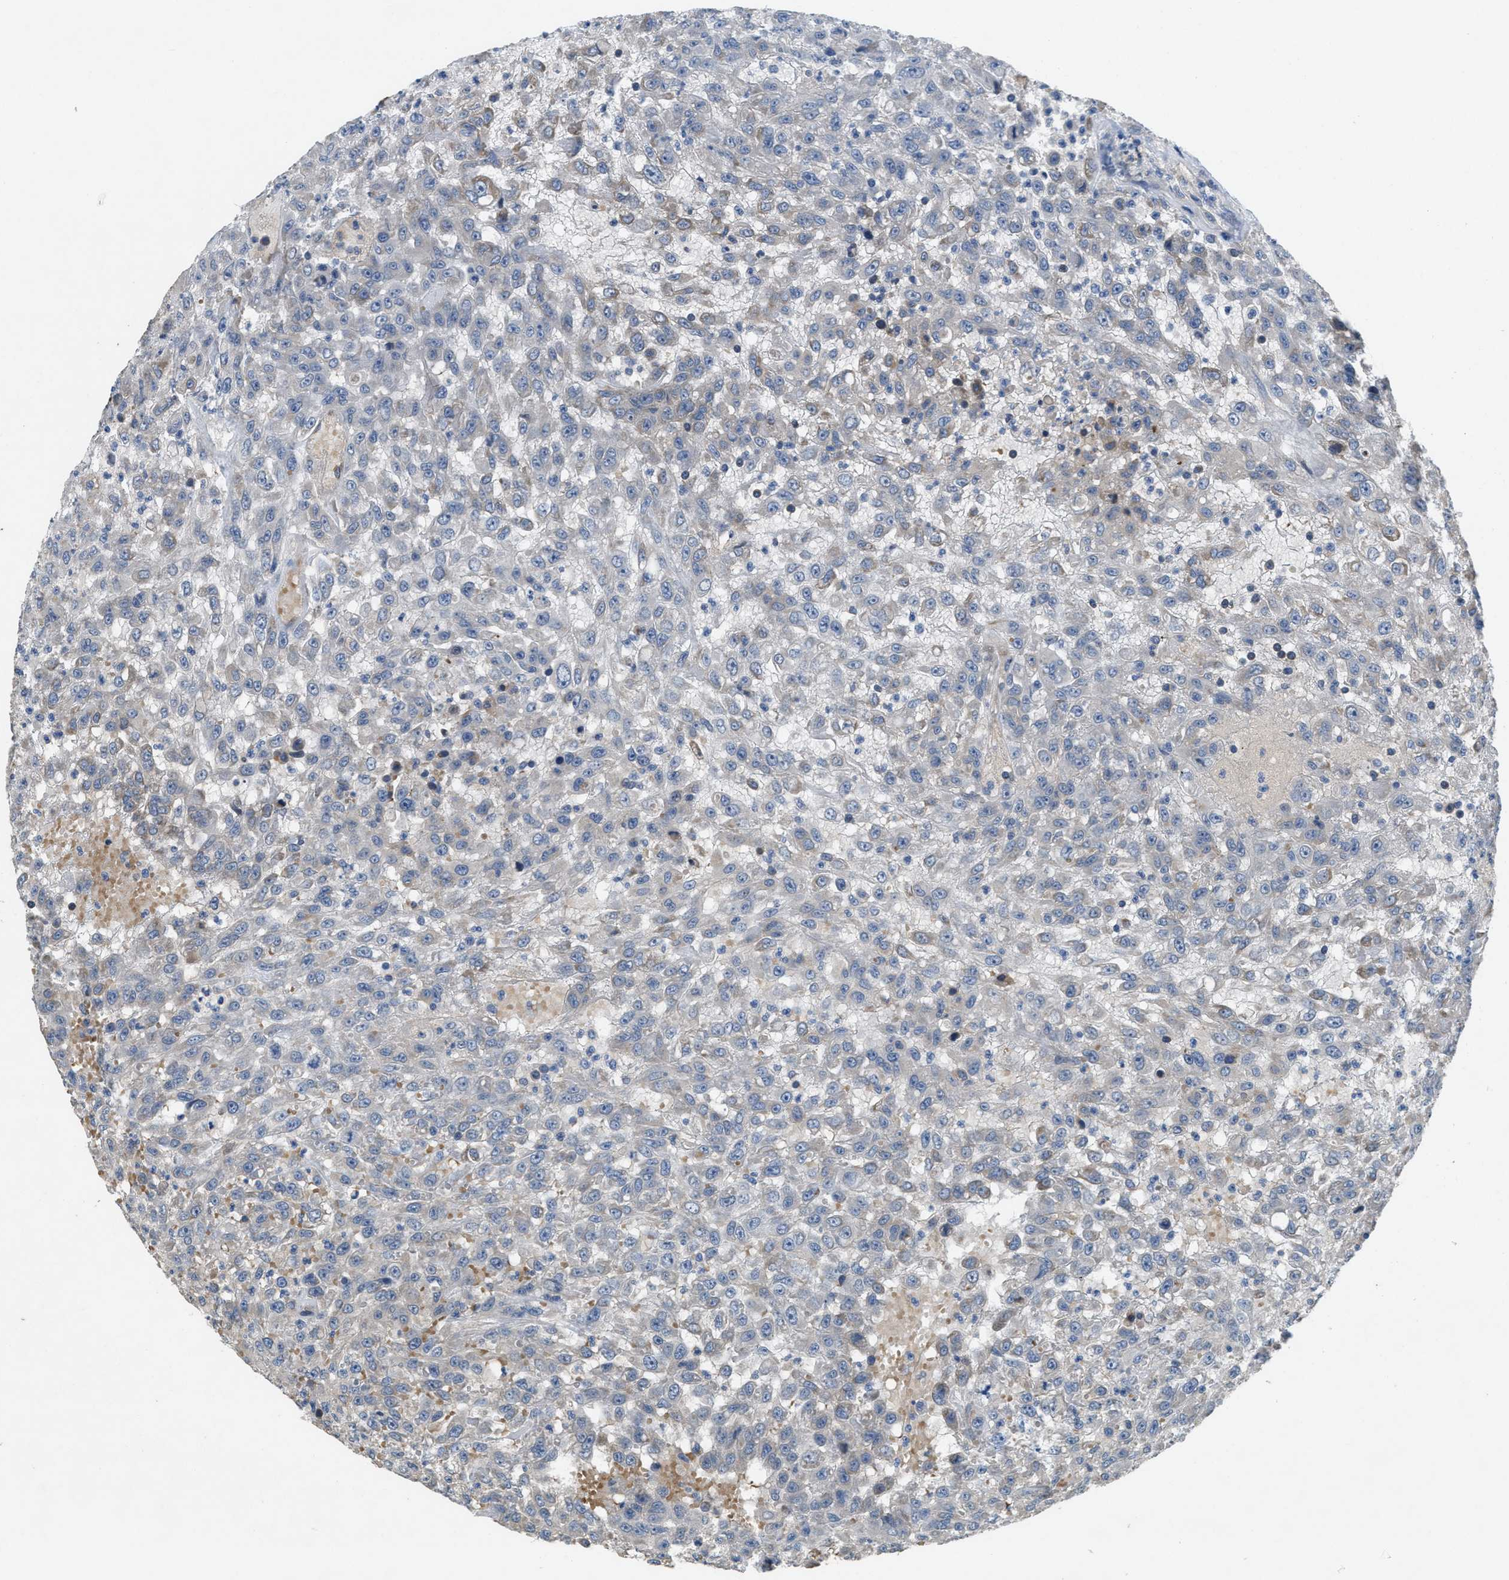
{"staining": {"intensity": "negative", "quantity": "none", "location": "none"}, "tissue": "urothelial cancer", "cell_type": "Tumor cells", "image_type": "cancer", "snomed": [{"axis": "morphology", "description": "Urothelial carcinoma, High grade"}, {"axis": "topography", "description": "Urinary bladder"}], "caption": "IHC image of human high-grade urothelial carcinoma stained for a protein (brown), which demonstrates no staining in tumor cells.", "gene": "DGKE", "patient": {"sex": "male", "age": 46}}